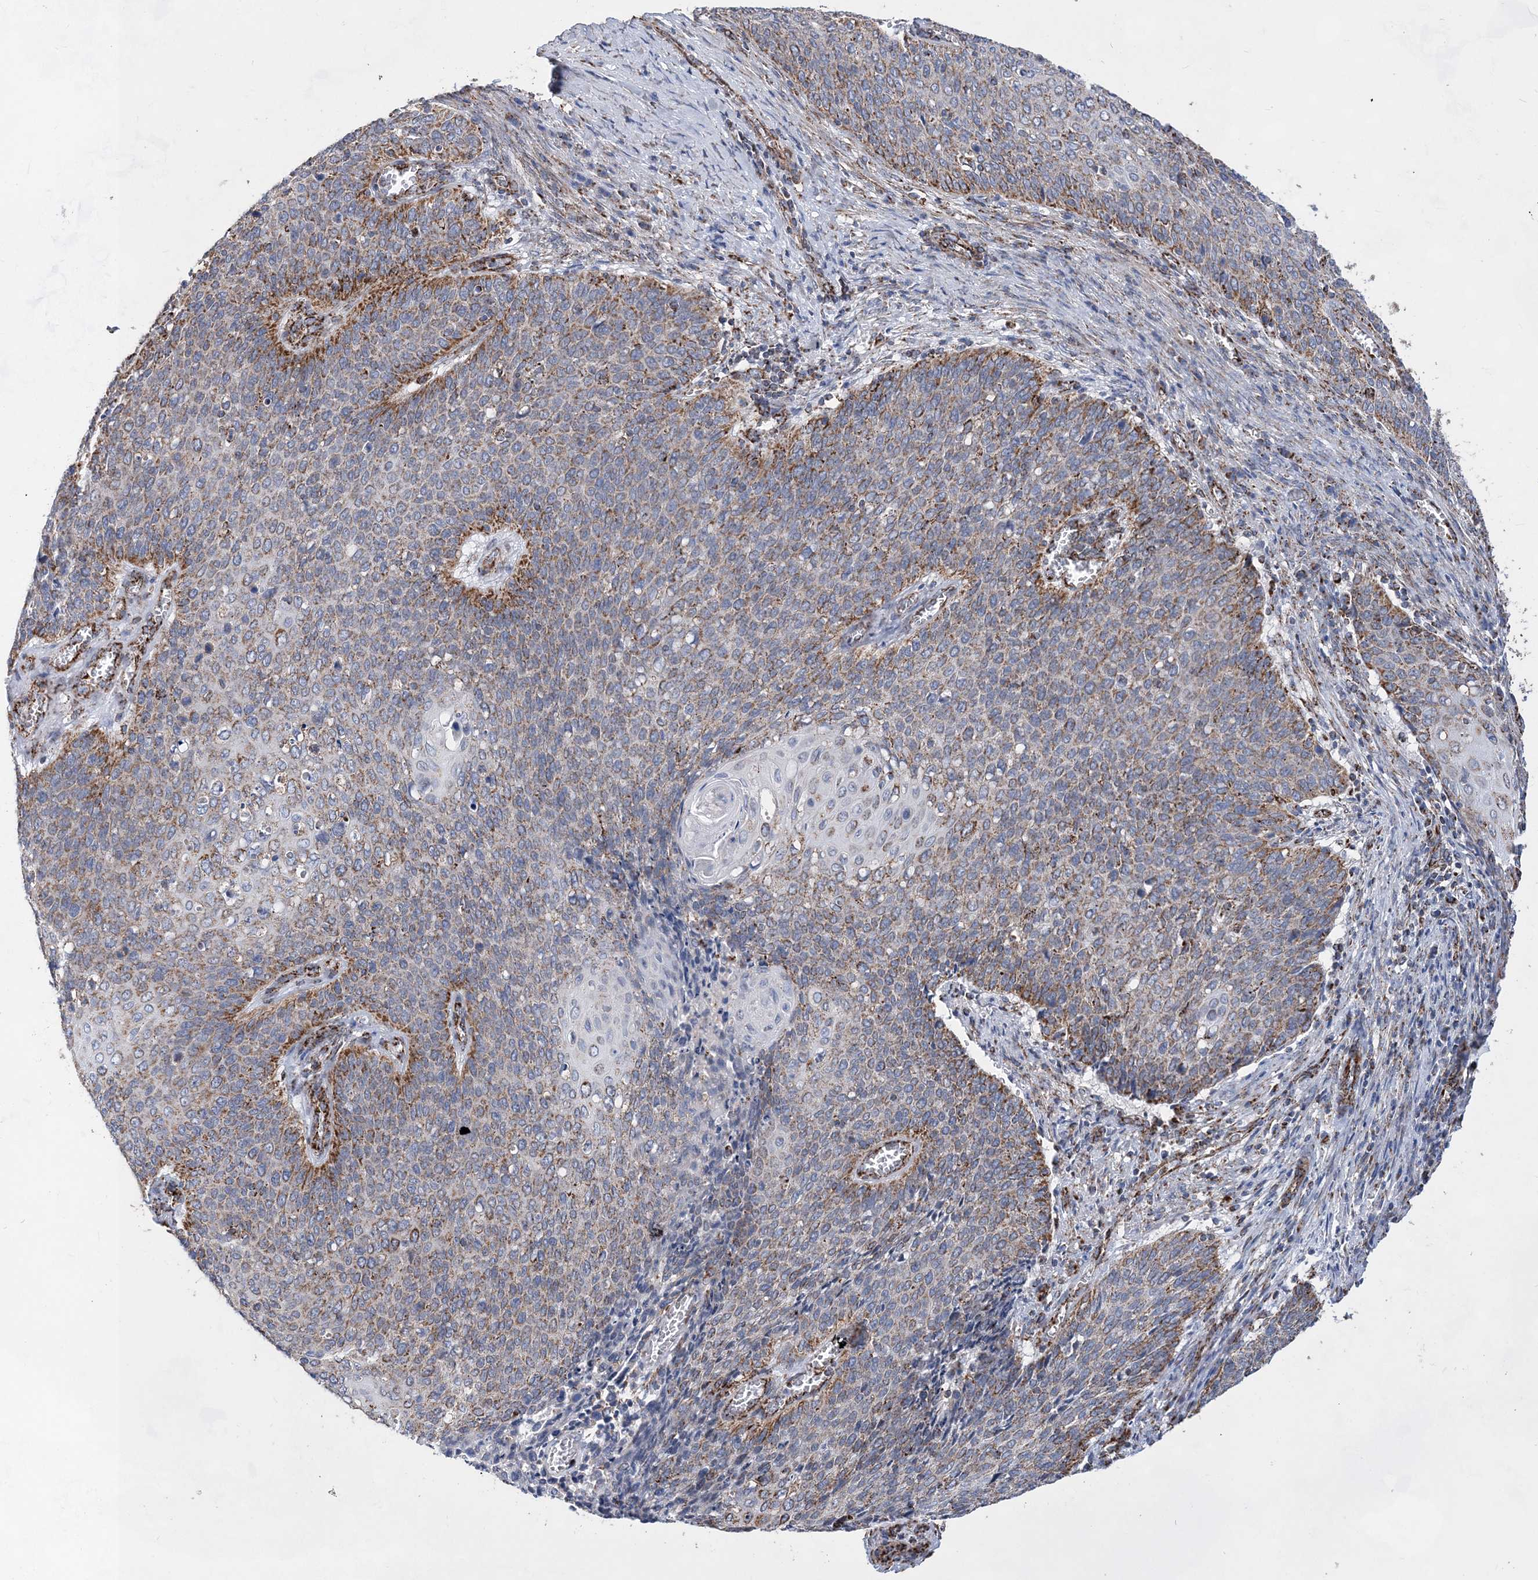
{"staining": {"intensity": "moderate", "quantity": "25%-75%", "location": "cytoplasmic/membranous"}, "tissue": "cervical cancer", "cell_type": "Tumor cells", "image_type": "cancer", "snomed": [{"axis": "morphology", "description": "Squamous cell carcinoma, NOS"}, {"axis": "topography", "description": "Cervix"}], "caption": "Immunohistochemical staining of squamous cell carcinoma (cervical) demonstrates medium levels of moderate cytoplasmic/membranous expression in approximately 25%-75% of tumor cells.", "gene": "ACOT9", "patient": {"sex": "female", "age": 39}}